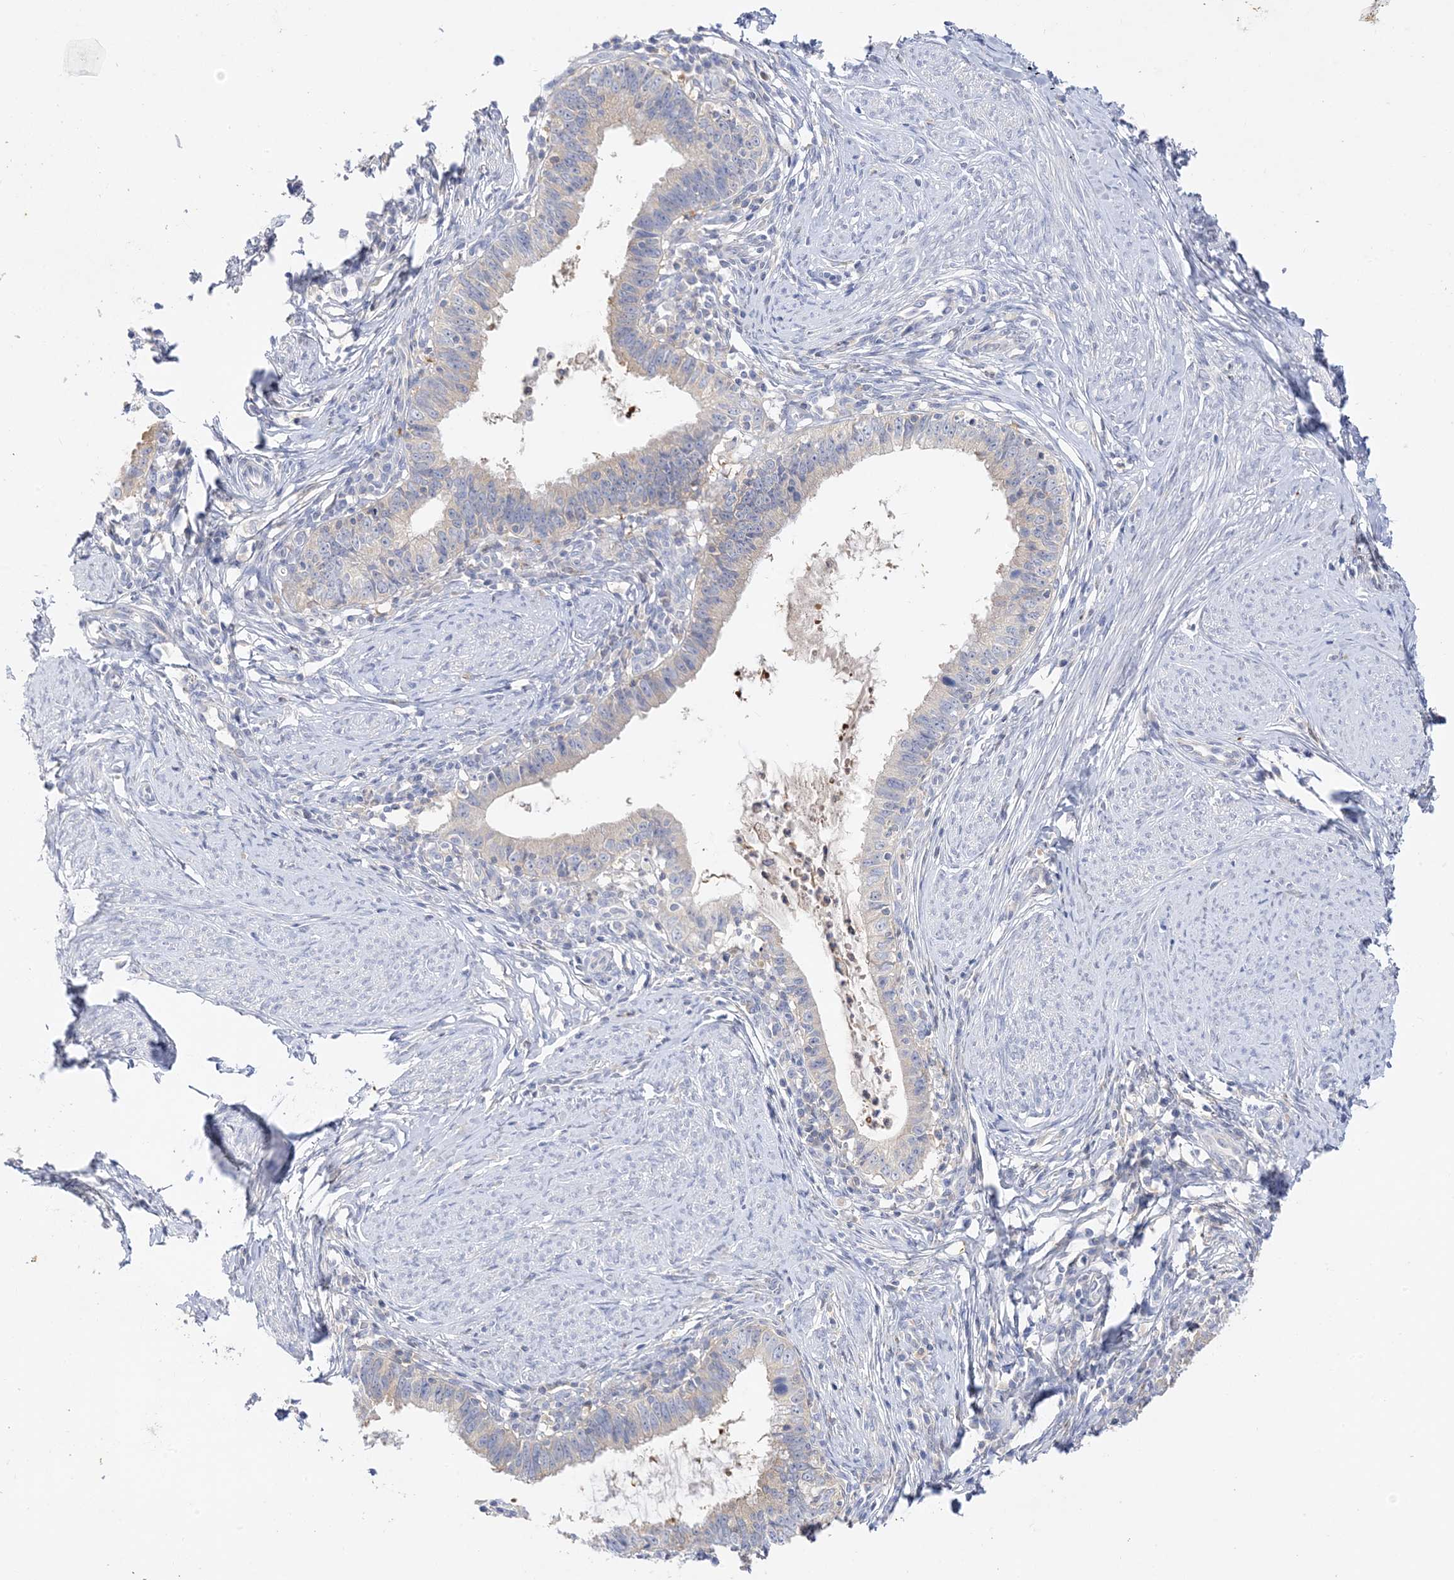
{"staining": {"intensity": "moderate", "quantity": "<25%", "location": "cytoplasmic/membranous"}, "tissue": "cervical cancer", "cell_type": "Tumor cells", "image_type": "cancer", "snomed": [{"axis": "morphology", "description": "Adenocarcinoma, NOS"}, {"axis": "topography", "description": "Cervix"}], "caption": "DAB immunohistochemical staining of human cervical adenocarcinoma reveals moderate cytoplasmic/membranous protein positivity in about <25% of tumor cells. (DAB (3,3'-diaminobenzidine) IHC with brightfield microscopy, high magnification).", "gene": "ARV1", "patient": {"sex": "female", "age": 36}}